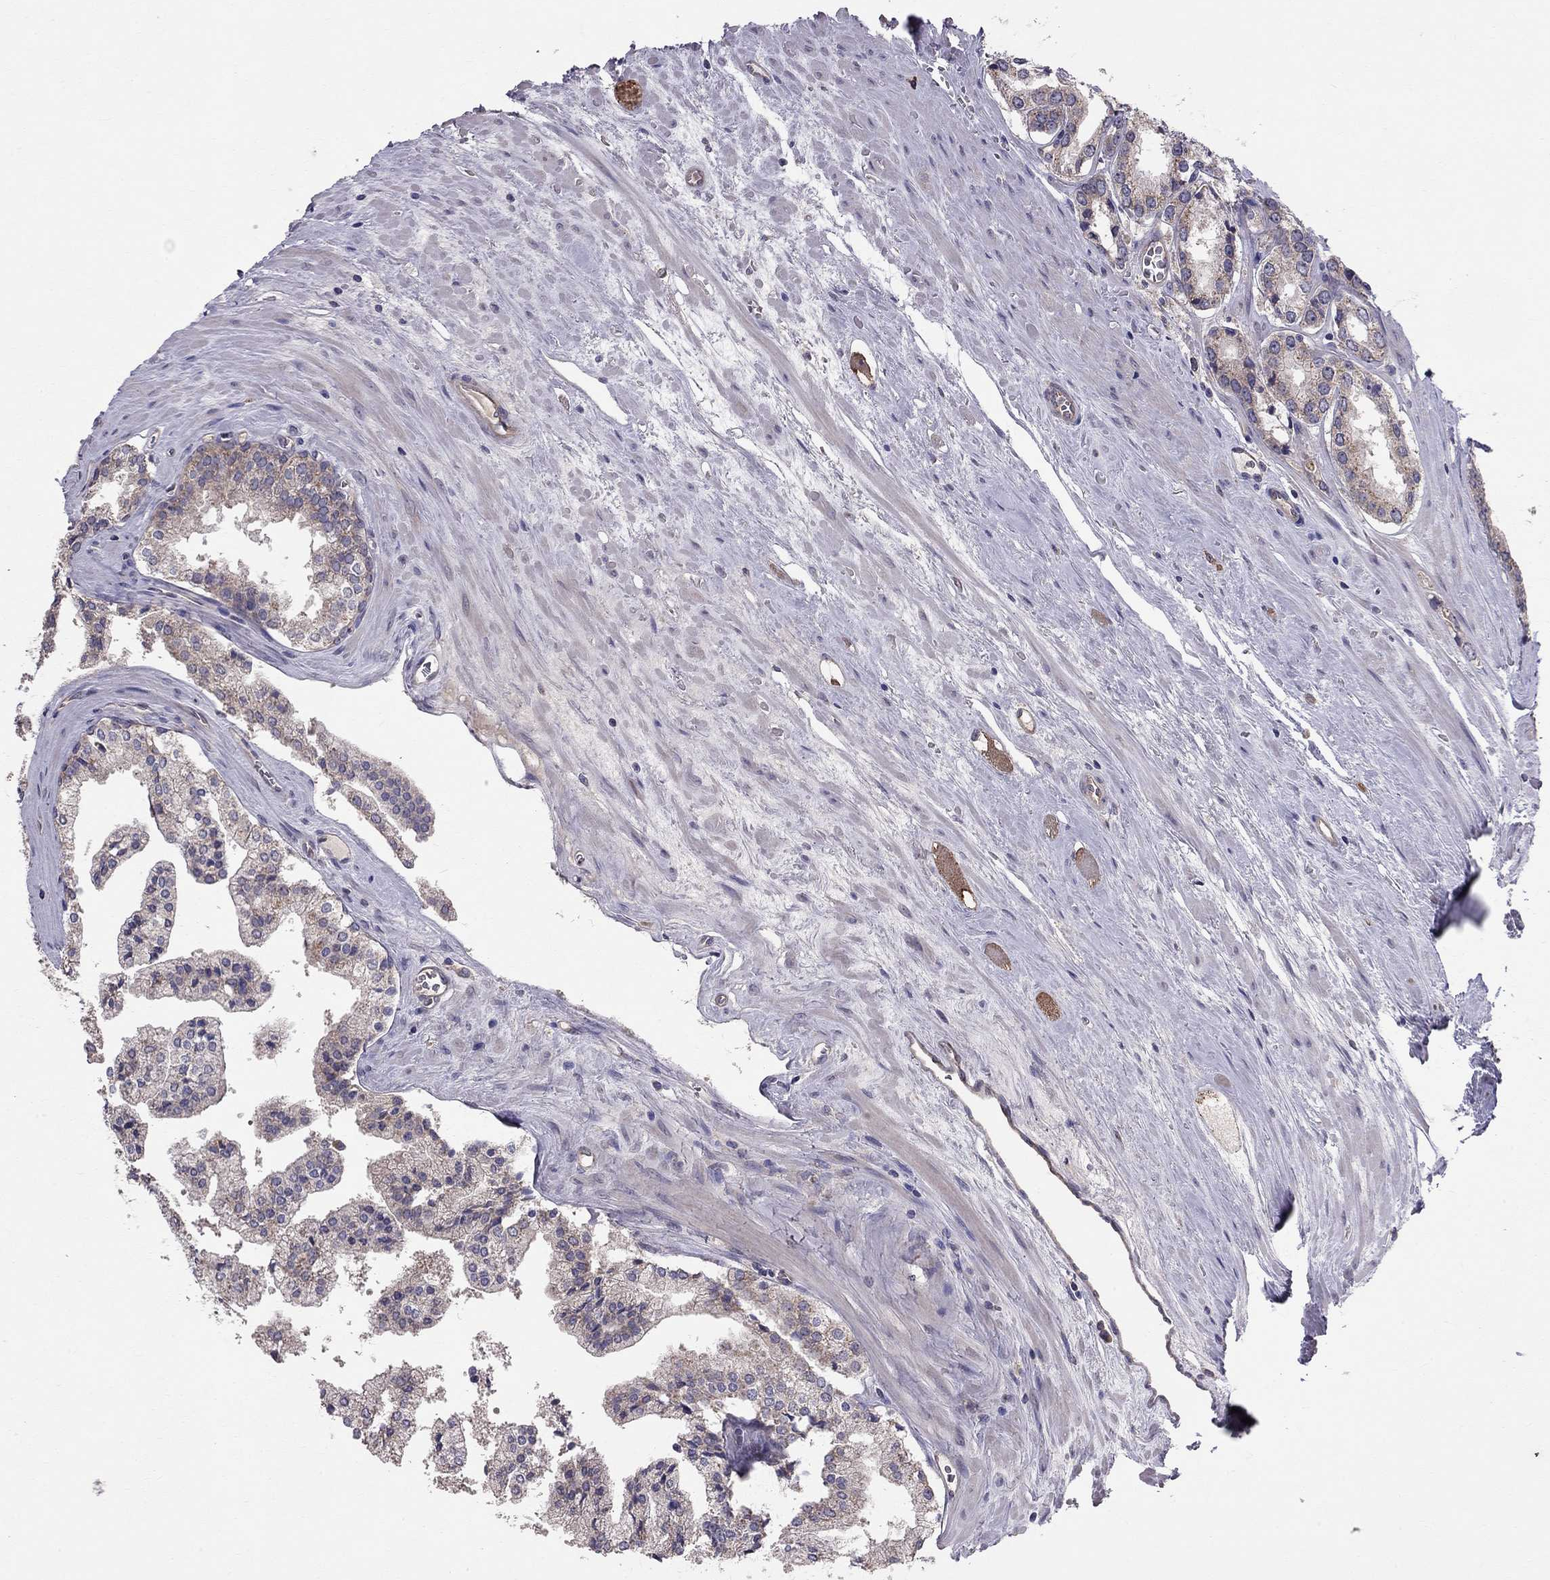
{"staining": {"intensity": "weak", "quantity": "<25%", "location": "cytoplasmic/membranous"}, "tissue": "prostate cancer", "cell_type": "Tumor cells", "image_type": "cancer", "snomed": [{"axis": "morphology", "description": "Adenocarcinoma, NOS"}, {"axis": "topography", "description": "Prostate"}], "caption": "The image reveals no significant staining in tumor cells of prostate adenocarcinoma.", "gene": "PIK3CG", "patient": {"sex": "male", "age": 72}}